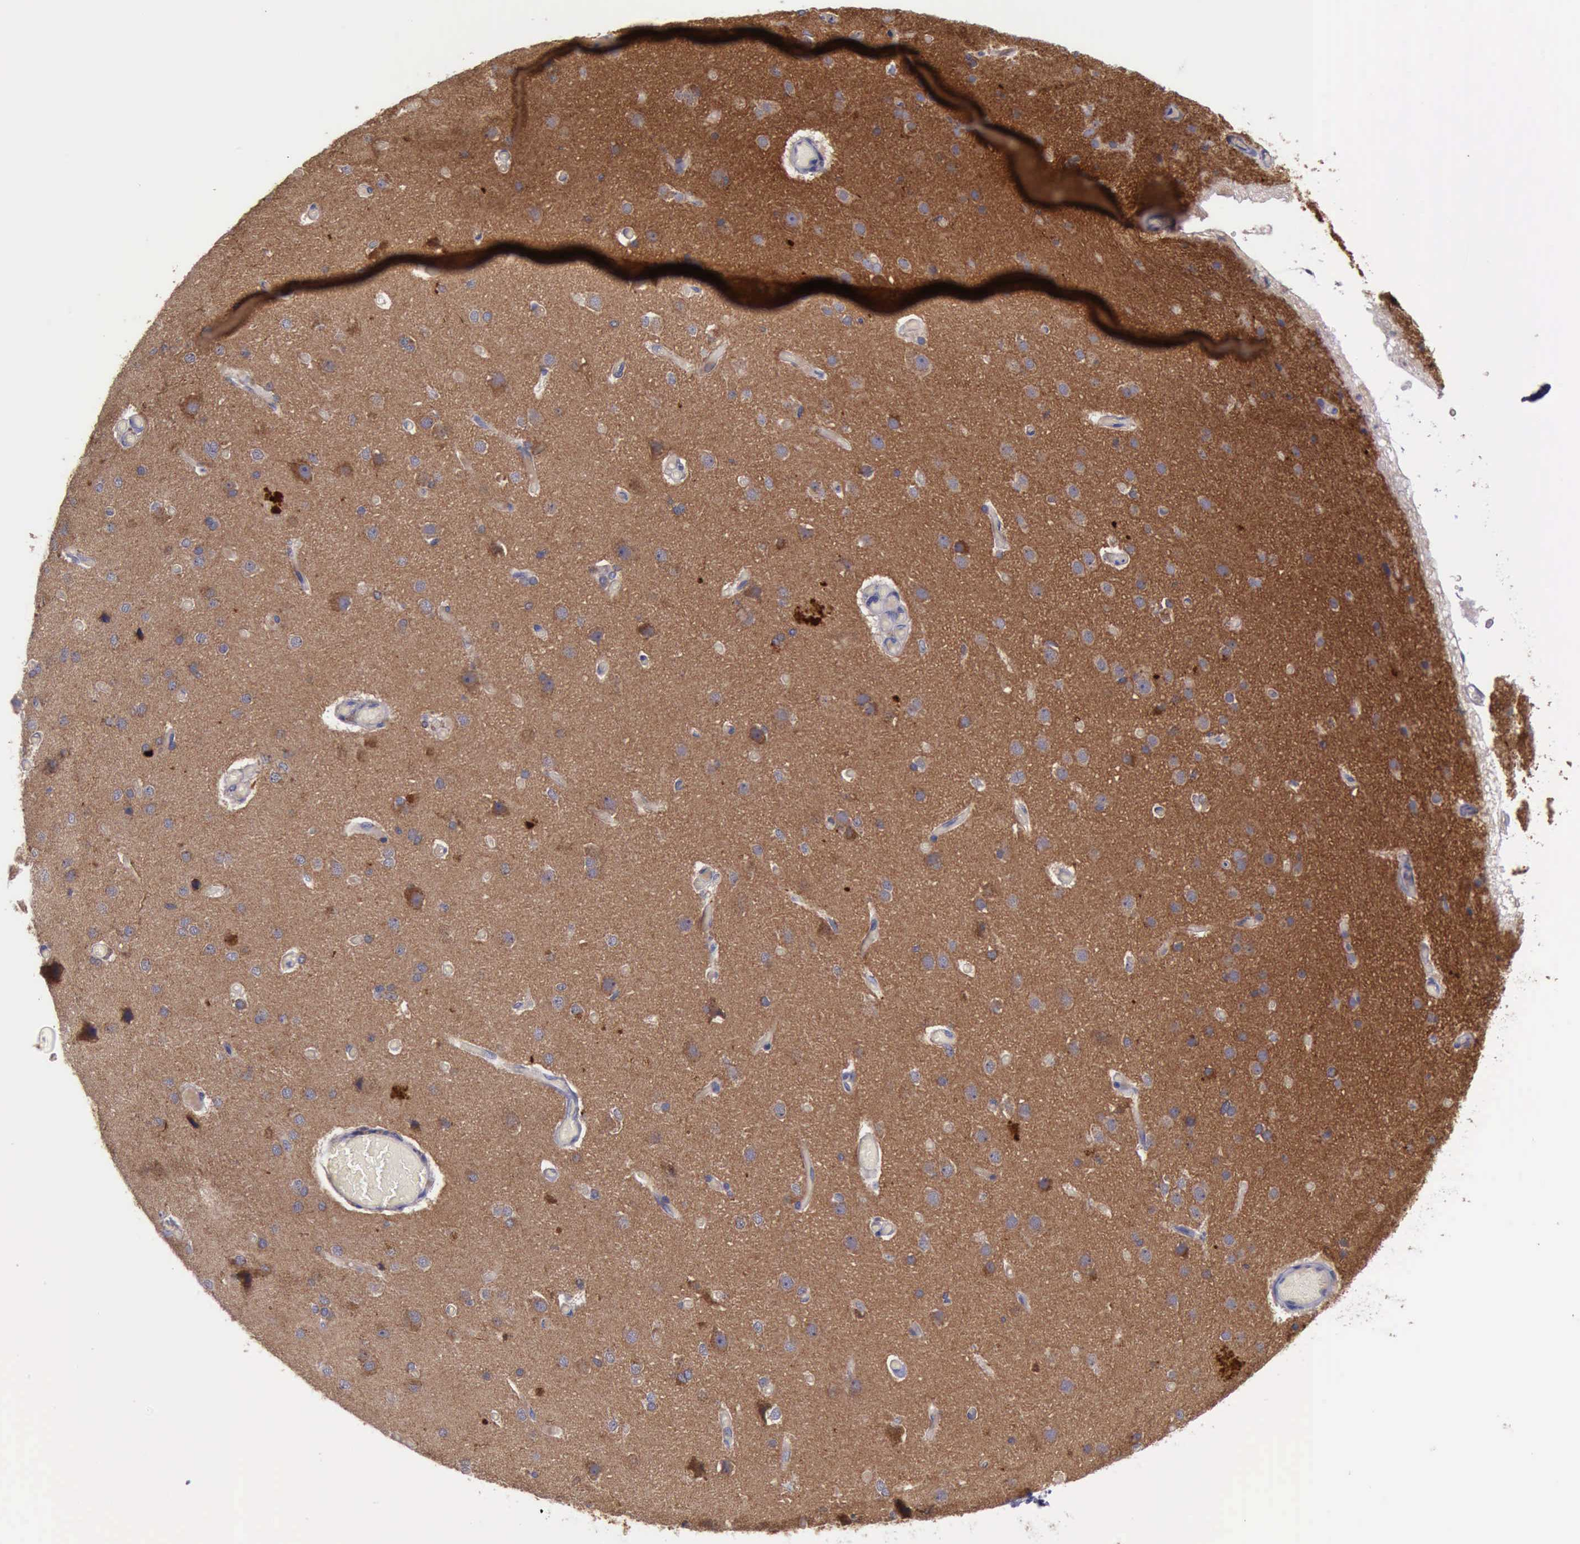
{"staining": {"intensity": "negative", "quantity": "none", "location": "none"}, "tissue": "cerebral cortex", "cell_type": "Endothelial cells", "image_type": "normal", "snomed": [{"axis": "morphology", "description": "Normal tissue, NOS"}, {"axis": "morphology", "description": "Glioma, malignant, High grade"}, {"axis": "topography", "description": "Cerebral cortex"}], "caption": "This is a histopathology image of immunohistochemistry staining of benign cerebral cortex, which shows no expression in endothelial cells.", "gene": "RAB39B", "patient": {"sex": "male", "age": 77}}